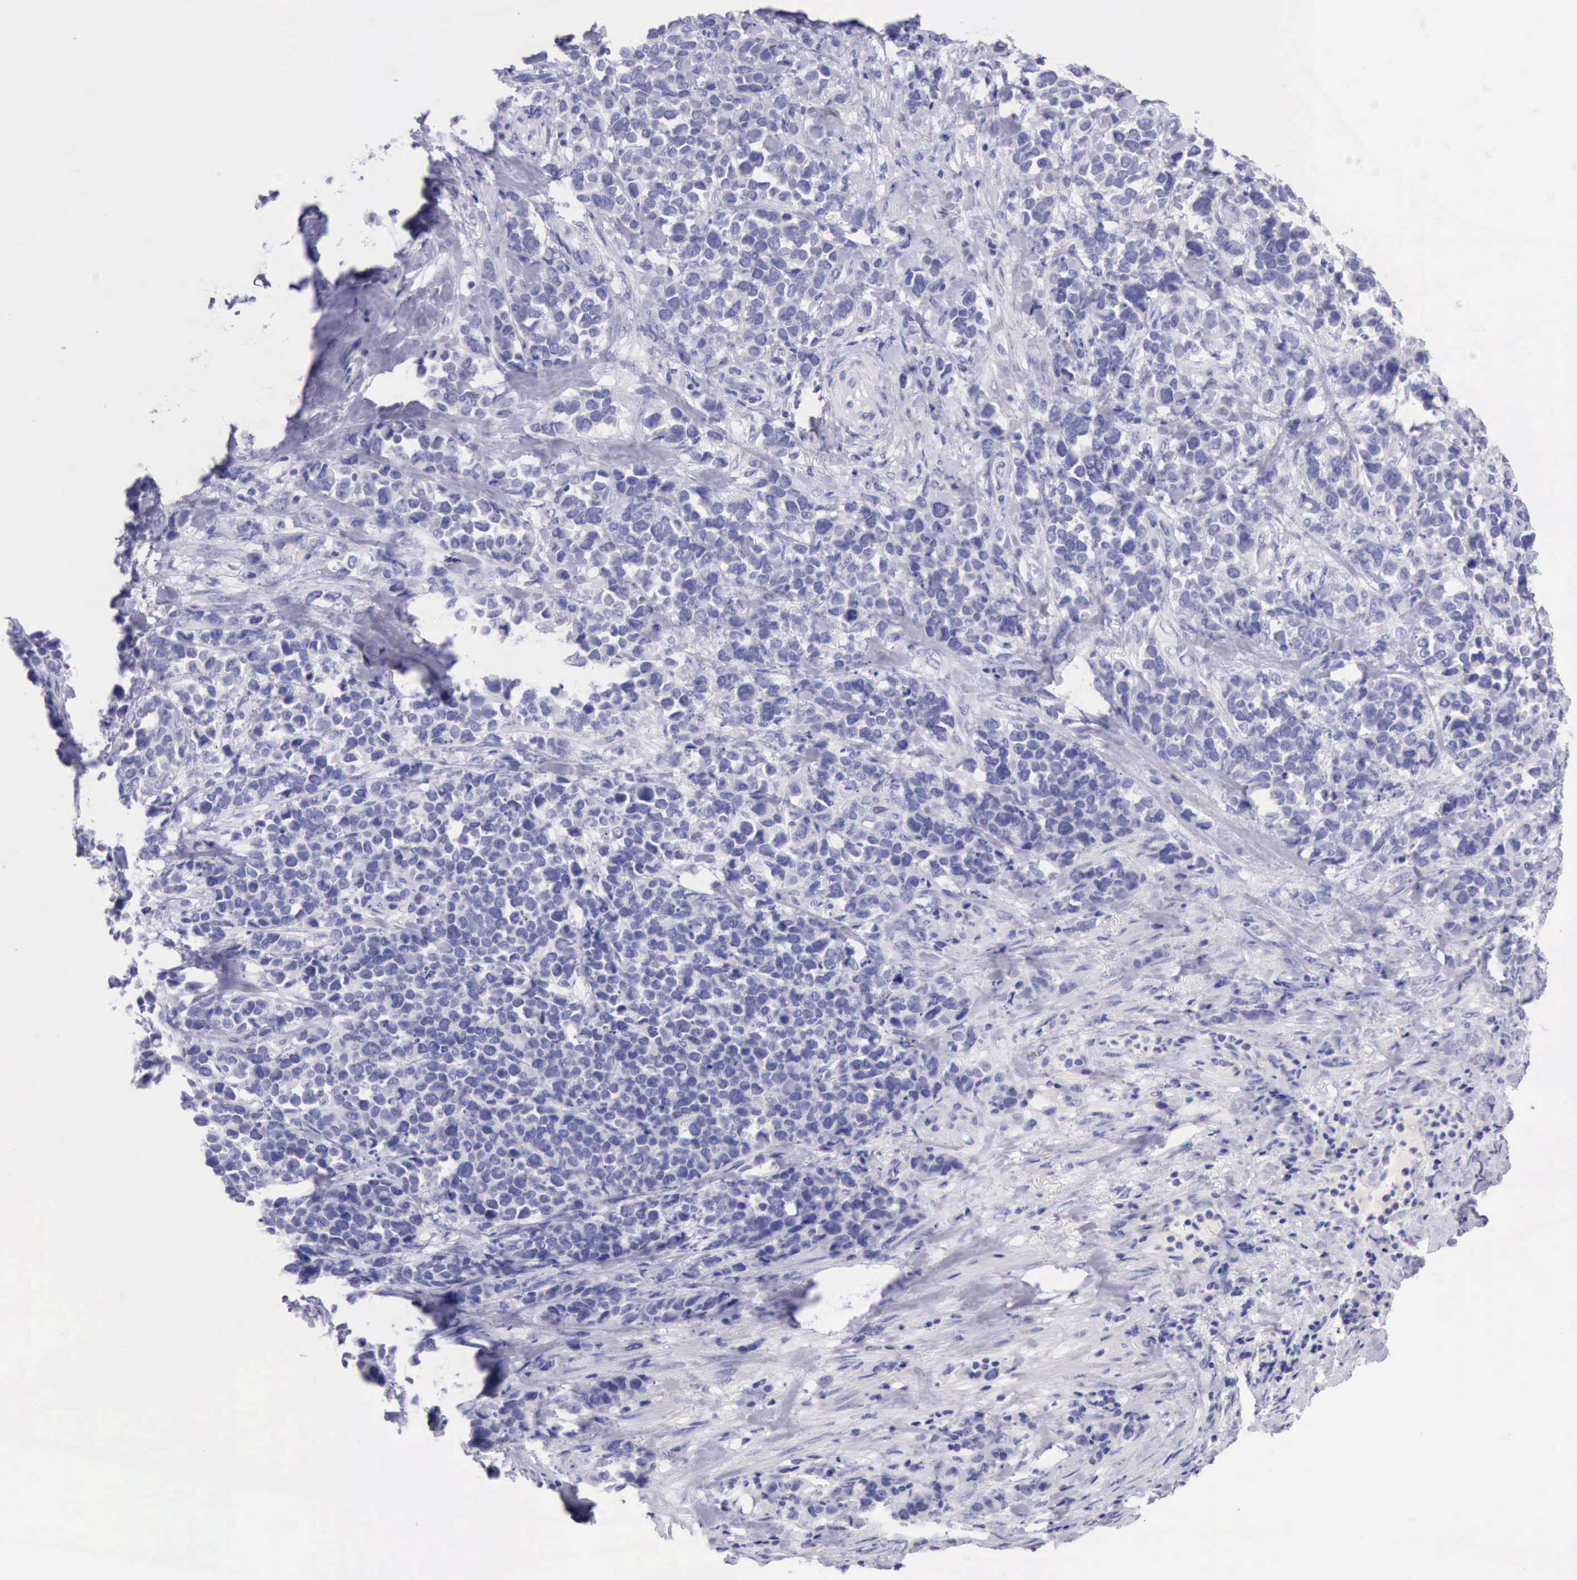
{"staining": {"intensity": "negative", "quantity": "none", "location": "none"}, "tissue": "stomach cancer", "cell_type": "Tumor cells", "image_type": "cancer", "snomed": [{"axis": "morphology", "description": "Adenocarcinoma, NOS"}, {"axis": "topography", "description": "Stomach, upper"}], "caption": "IHC of stomach cancer (adenocarcinoma) displays no positivity in tumor cells.", "gene": "LRFN5", "patient": {"sex": "male", "age": 71}}